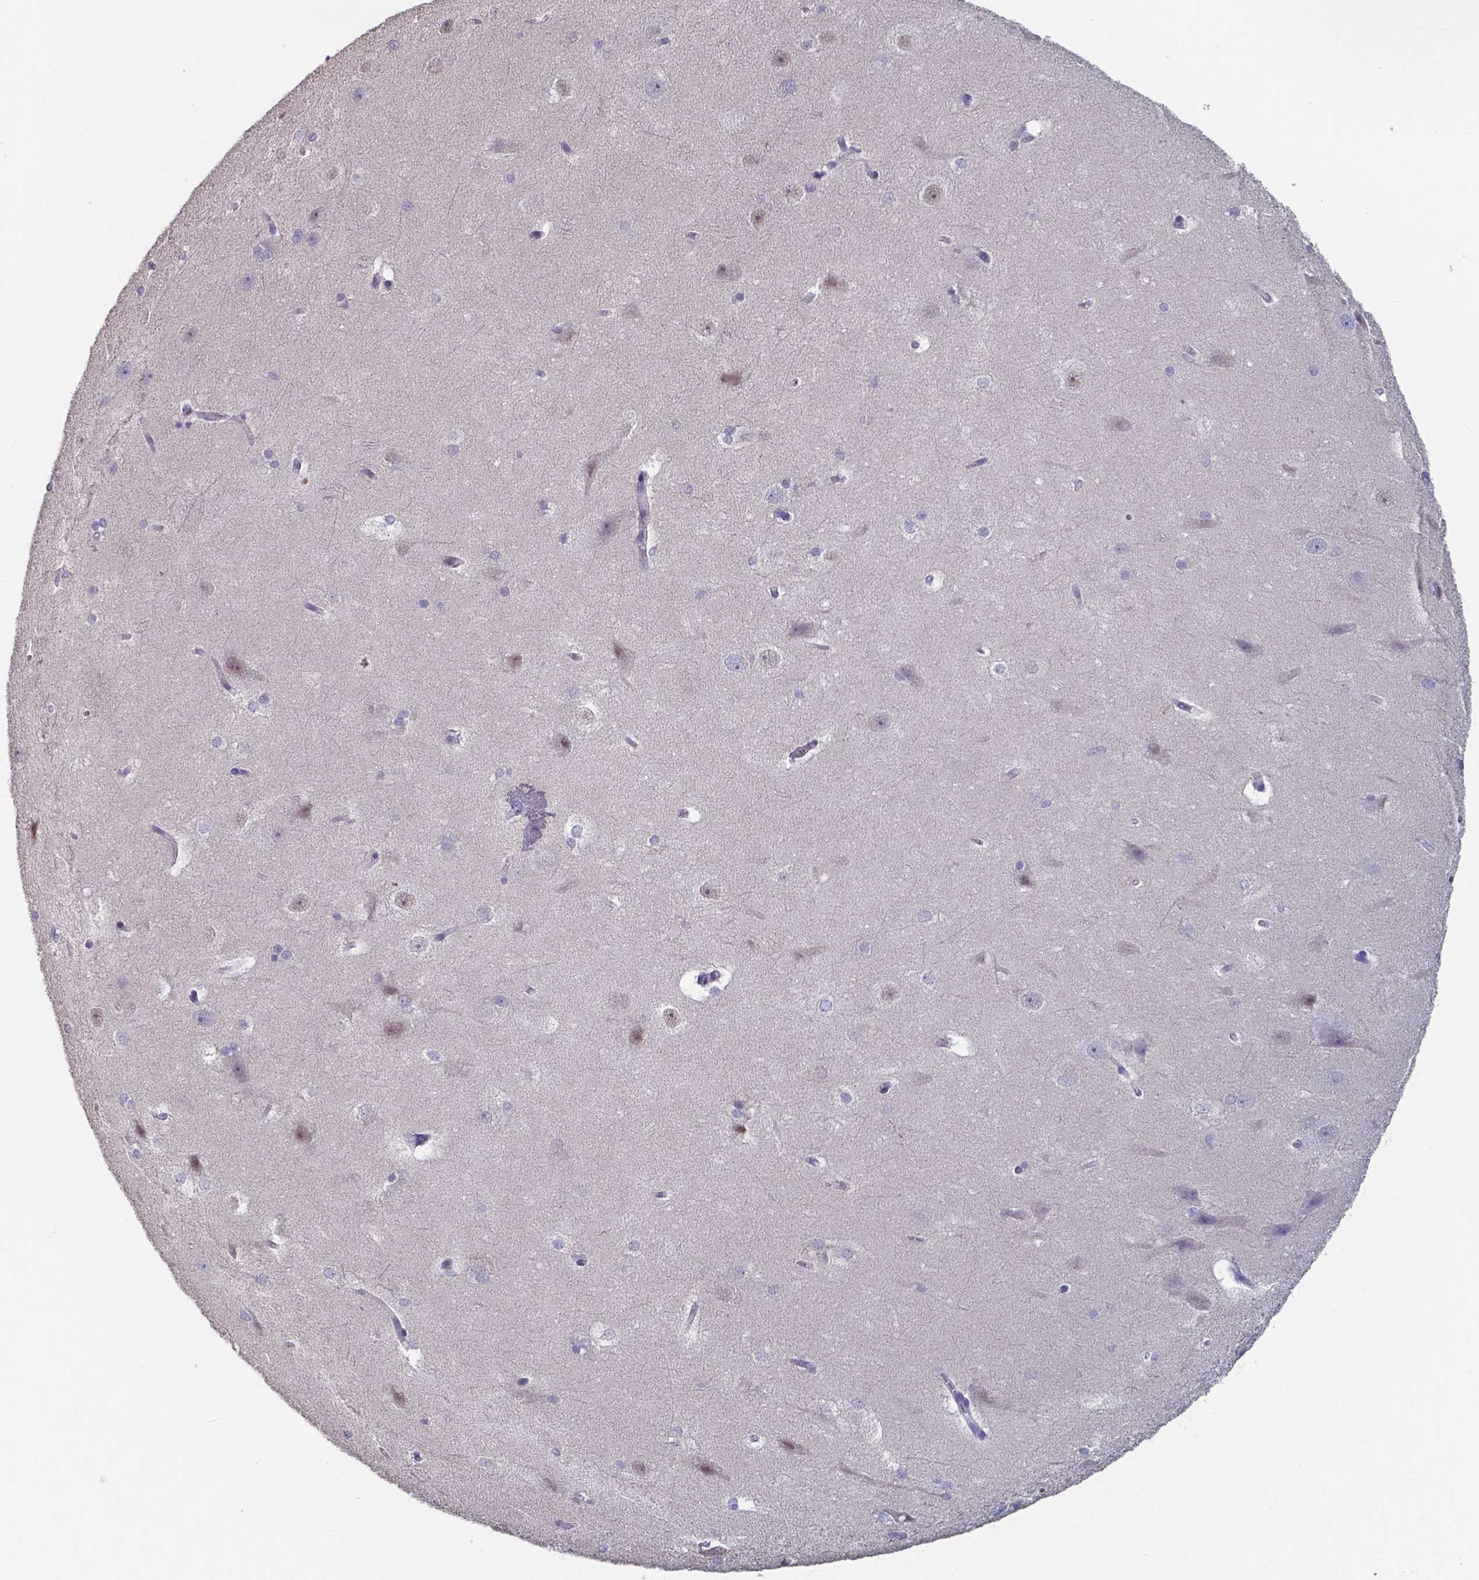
{"staining": {"intensity": "negative", "quantity": "none", "location": "none"}, "tissue": "hippocampus", "cell_type": "Glial cells", "image_type": "normal", "snomed": [{"axis": "morphology", "description": "Normal tissue, NOS"}, {"axis": "topography", "description": "Cerebral cortex"}, {"axis": "topography", "description": "Hippocampus"}], "caption": "Glial cells are negative for protein expression in unremarkable human hippocampus. The staining was performed using DAB to visualize the protein expression in brown, while the nuclei were stained in blue with hematoxylin (Magnification: 20x).", "gene": "FOXJ1", "patient": {"sex": "female", "age": 19}}